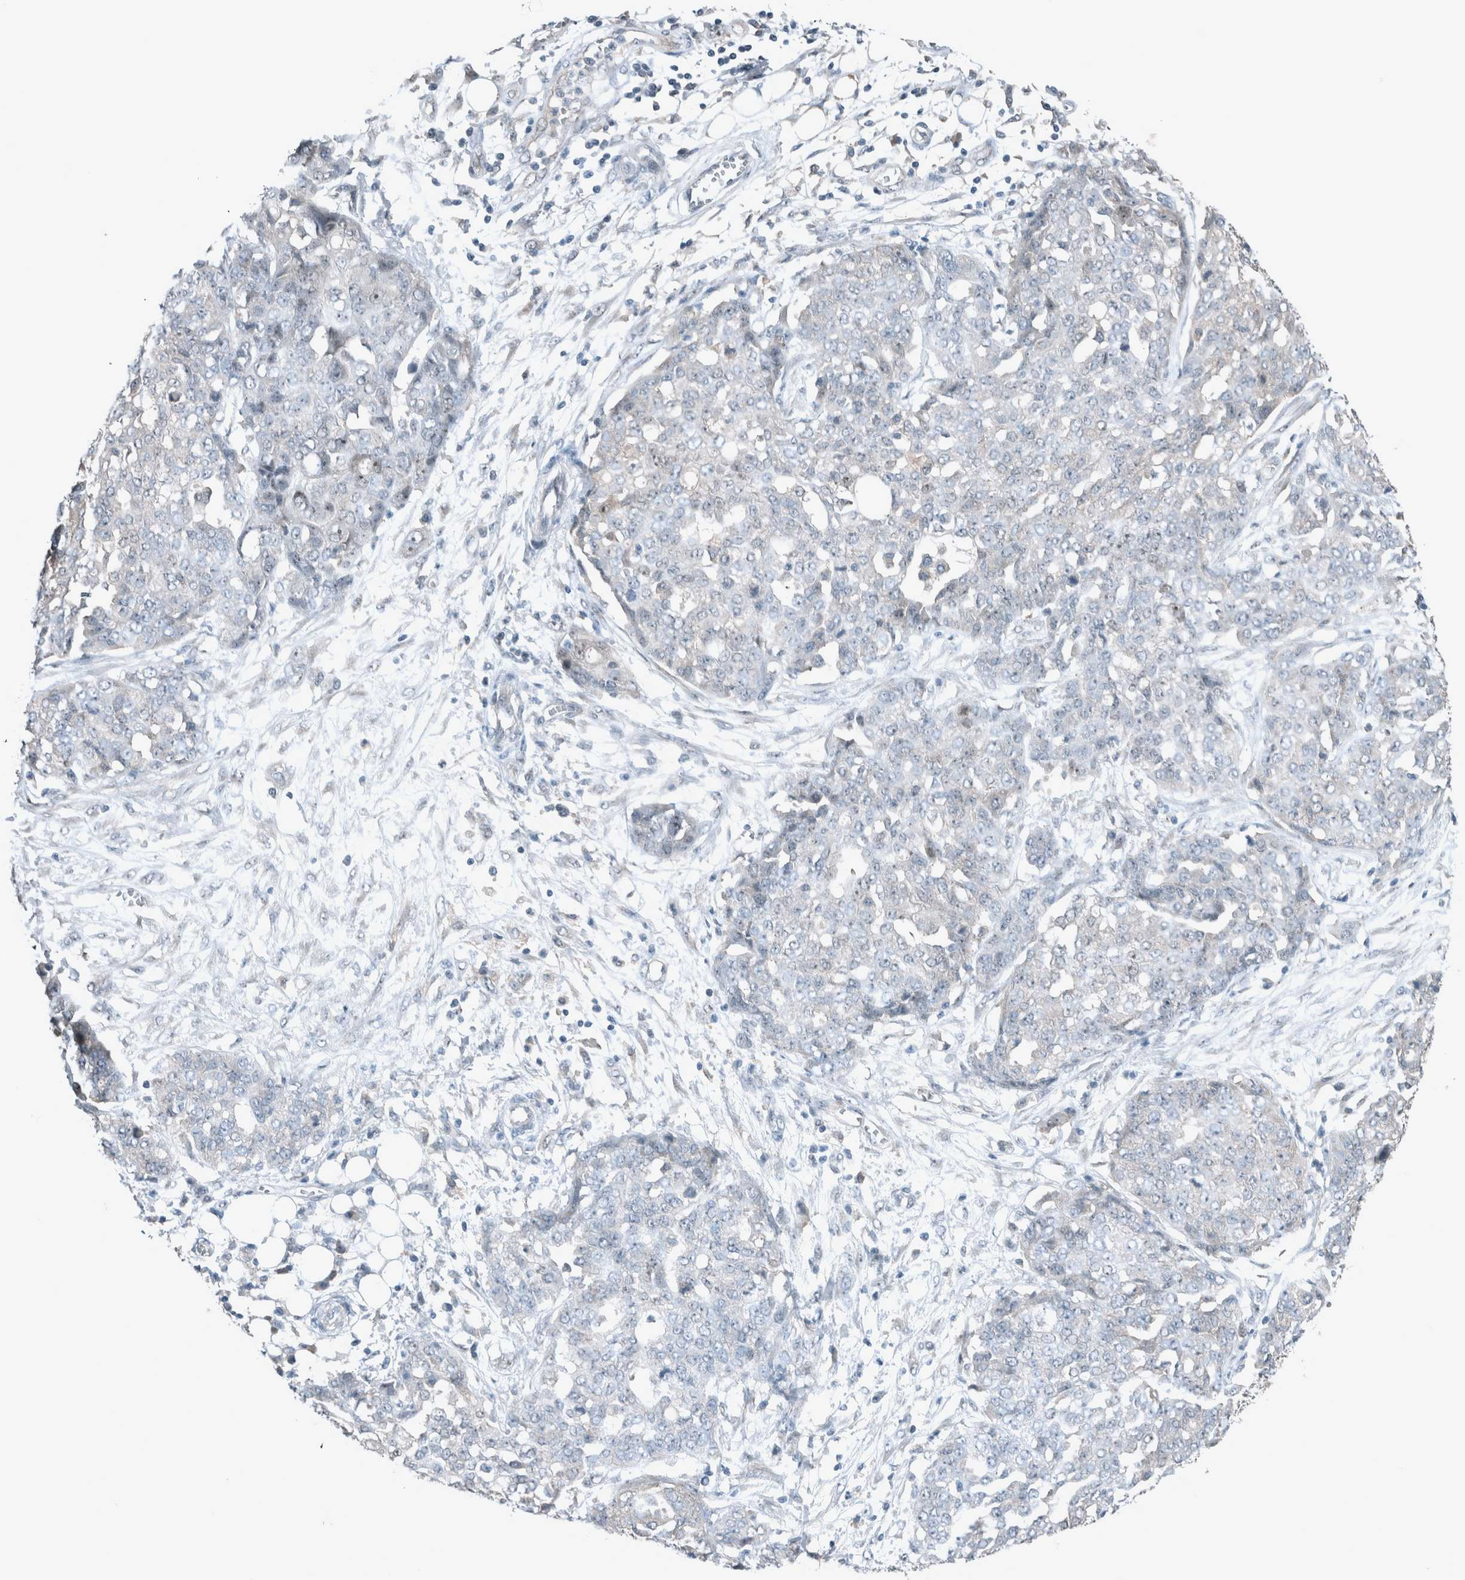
{"staining": {"intensity": "negative", "quantity": "none", "location": "none"}, "tissue": "ovarian cancer", "cell_type": "Tumor cells", "image_type": "cancer", "snomed": [{"axis": "morphology", "description": "Cystadenocarcinoma, serous, NOS"}, {"axis": "topography", "description": "Soft tissue"}, {"axis": "topography", "description": "Ovary"}], "caption": "The micrograph reveals no staining of tumor cells in ovarian cancer (serous cystadenocarcinoma).", "gene": "RALGDS", "patient": {"sex": "female", "age": 57}}